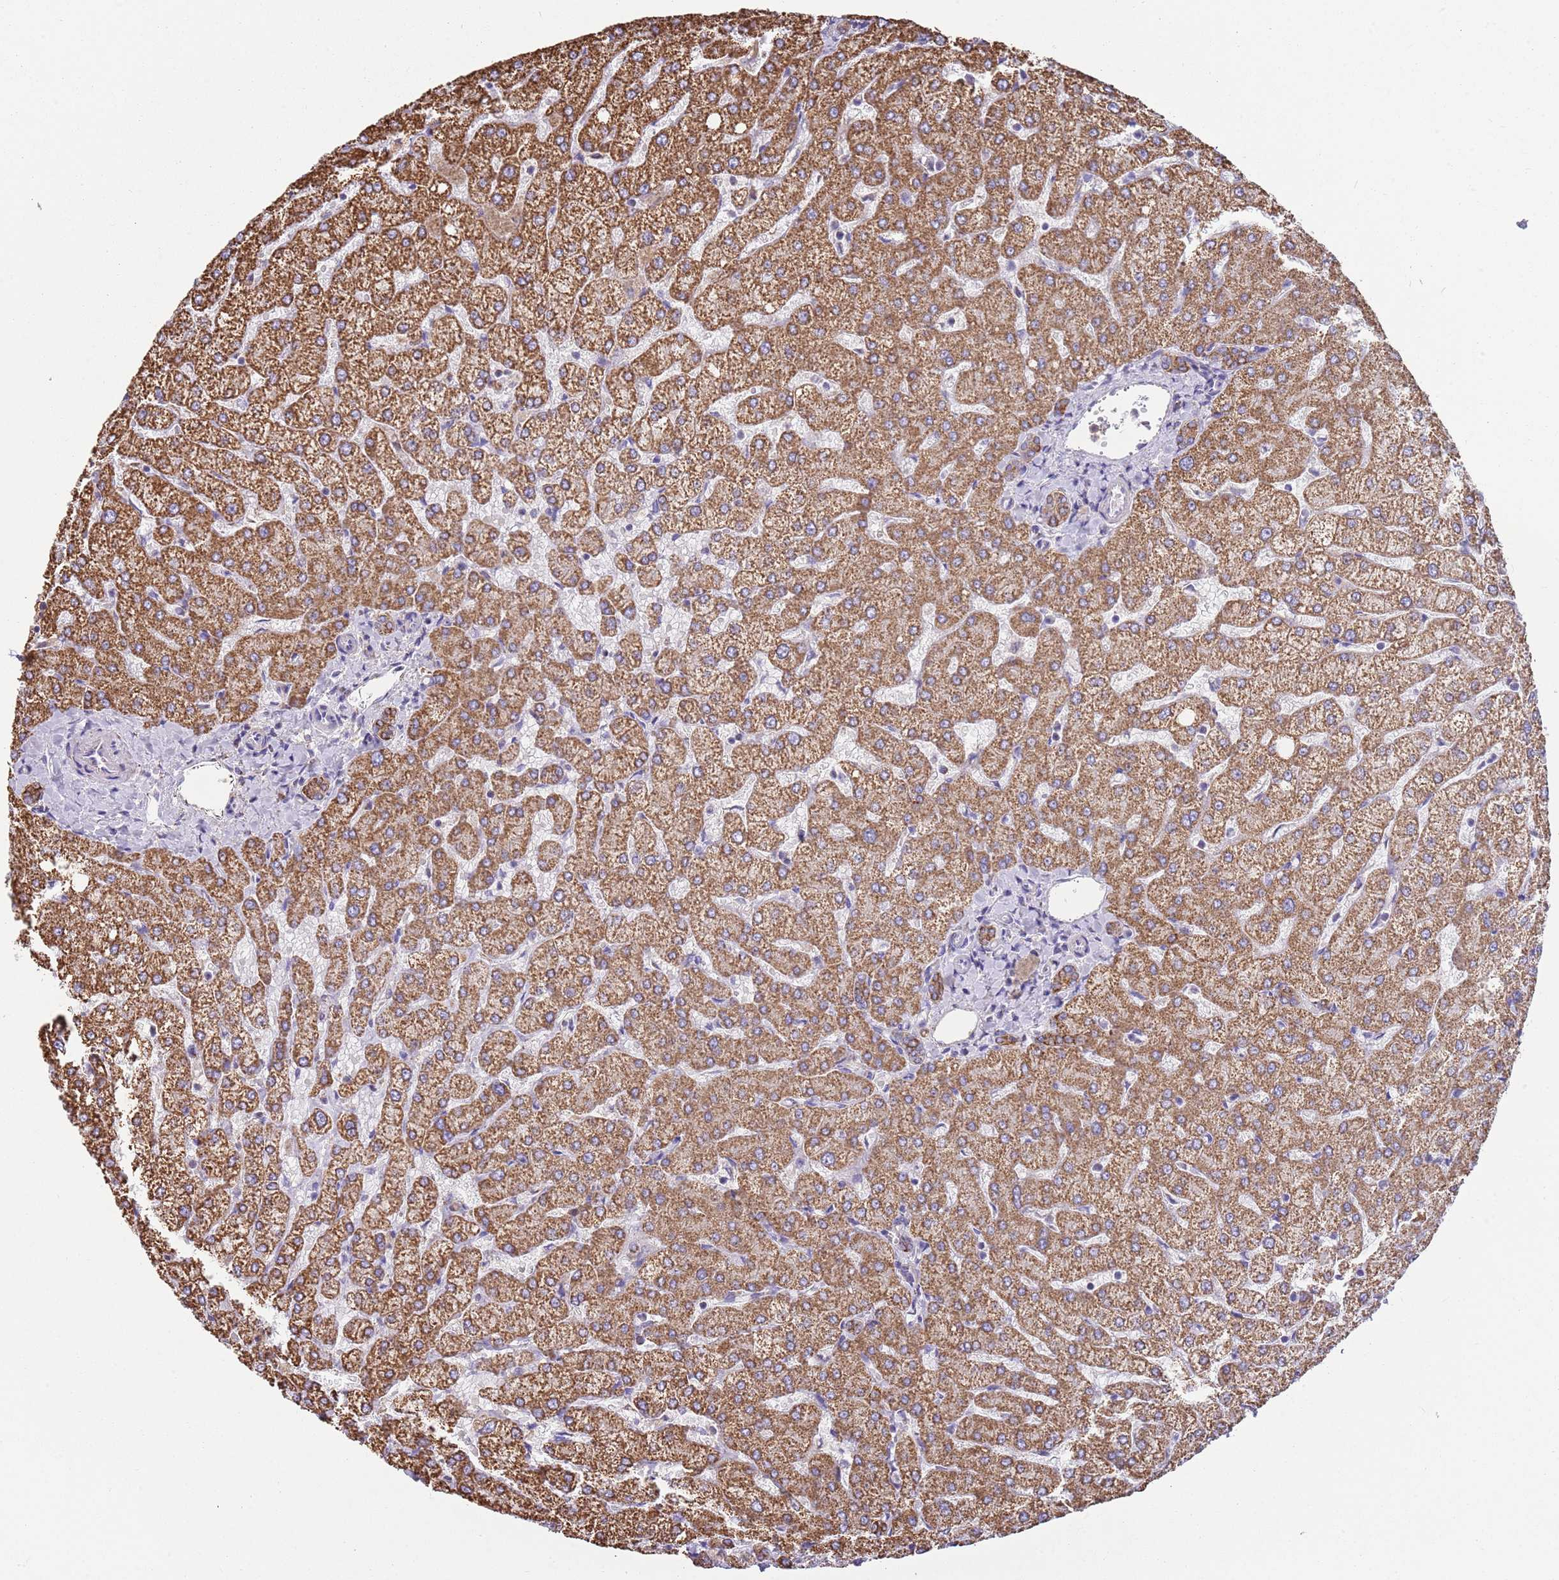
{"staining": {"intensity": "moderate", "quantity": ">75%", "location": "cytoplasmic/membranous"}, "tissue": "liver", "cell_type": "Cholangiocytes", "image_type": "normal", "snomed": [{"axis": "morphology", "description": "Normal tissue, NOS"}, {"axis": "topography", "description": "Liver"}], "caption": "Moderate cytoplasmic/membranous staining is seen in about >75% of cholangiocytes in unremarkable liver.", "gene": "TTLL1", "patient": {"sex": "female", "age": 54}}